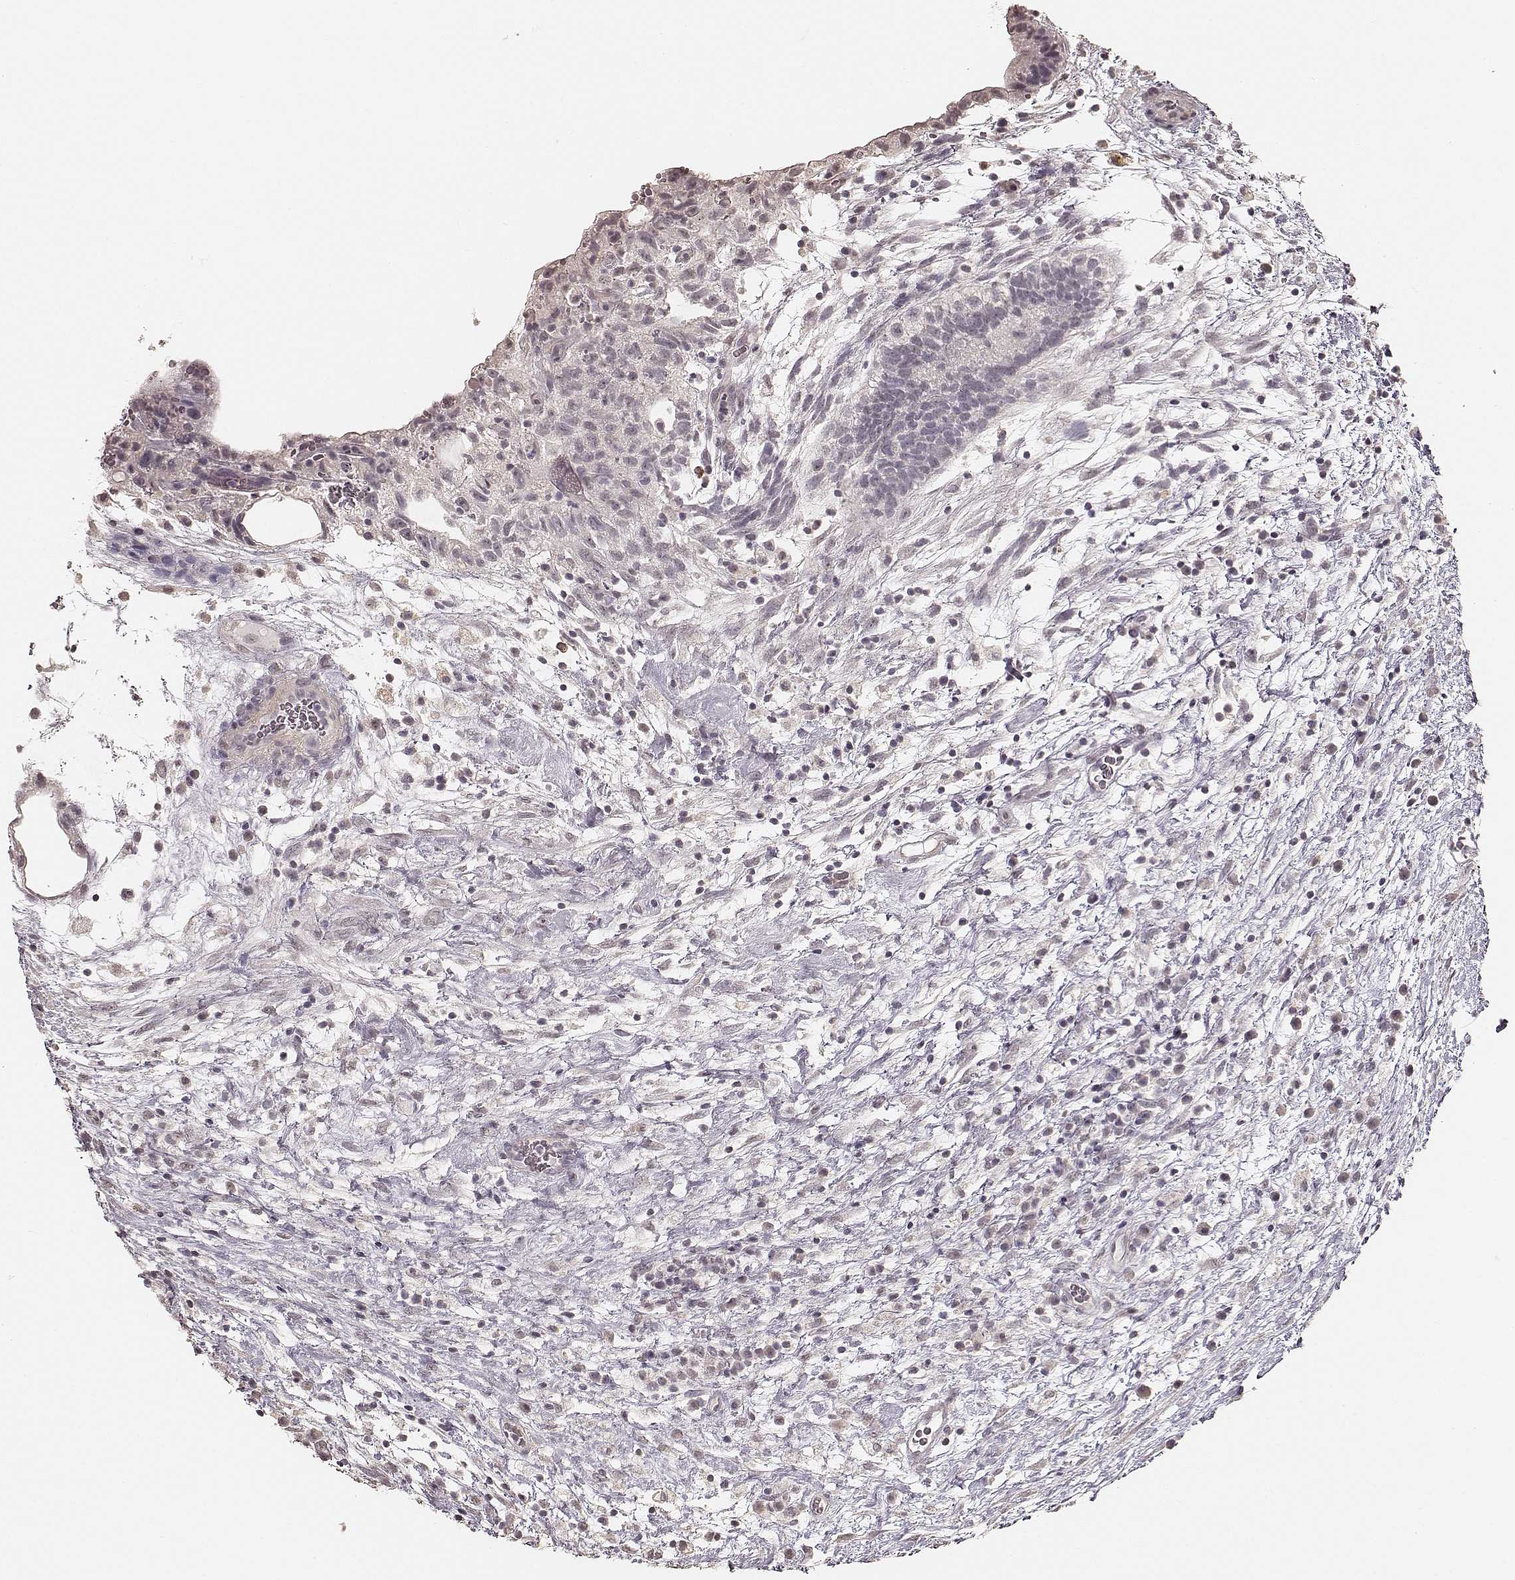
{"staining": {"intensity": "negative", "quantity": "none", "location": "none"}, "tissue": "testis cancer", "cell_type": "Tumor cells", "image_type": "cancer", "snomed": [{"axis": "morphology", "description": "Normal tissue, NOS"}, {"axis": "morphology", "description": "Carcinoma, Embryonal, NOS"}, {"axis": "topography", "description": "Testis"}], "caption": "Tumor cells show no significant protein staining in testis embryonal carcinoma.", "gene": "LY6K", "patient": {"sex": "male", "age": 32}}